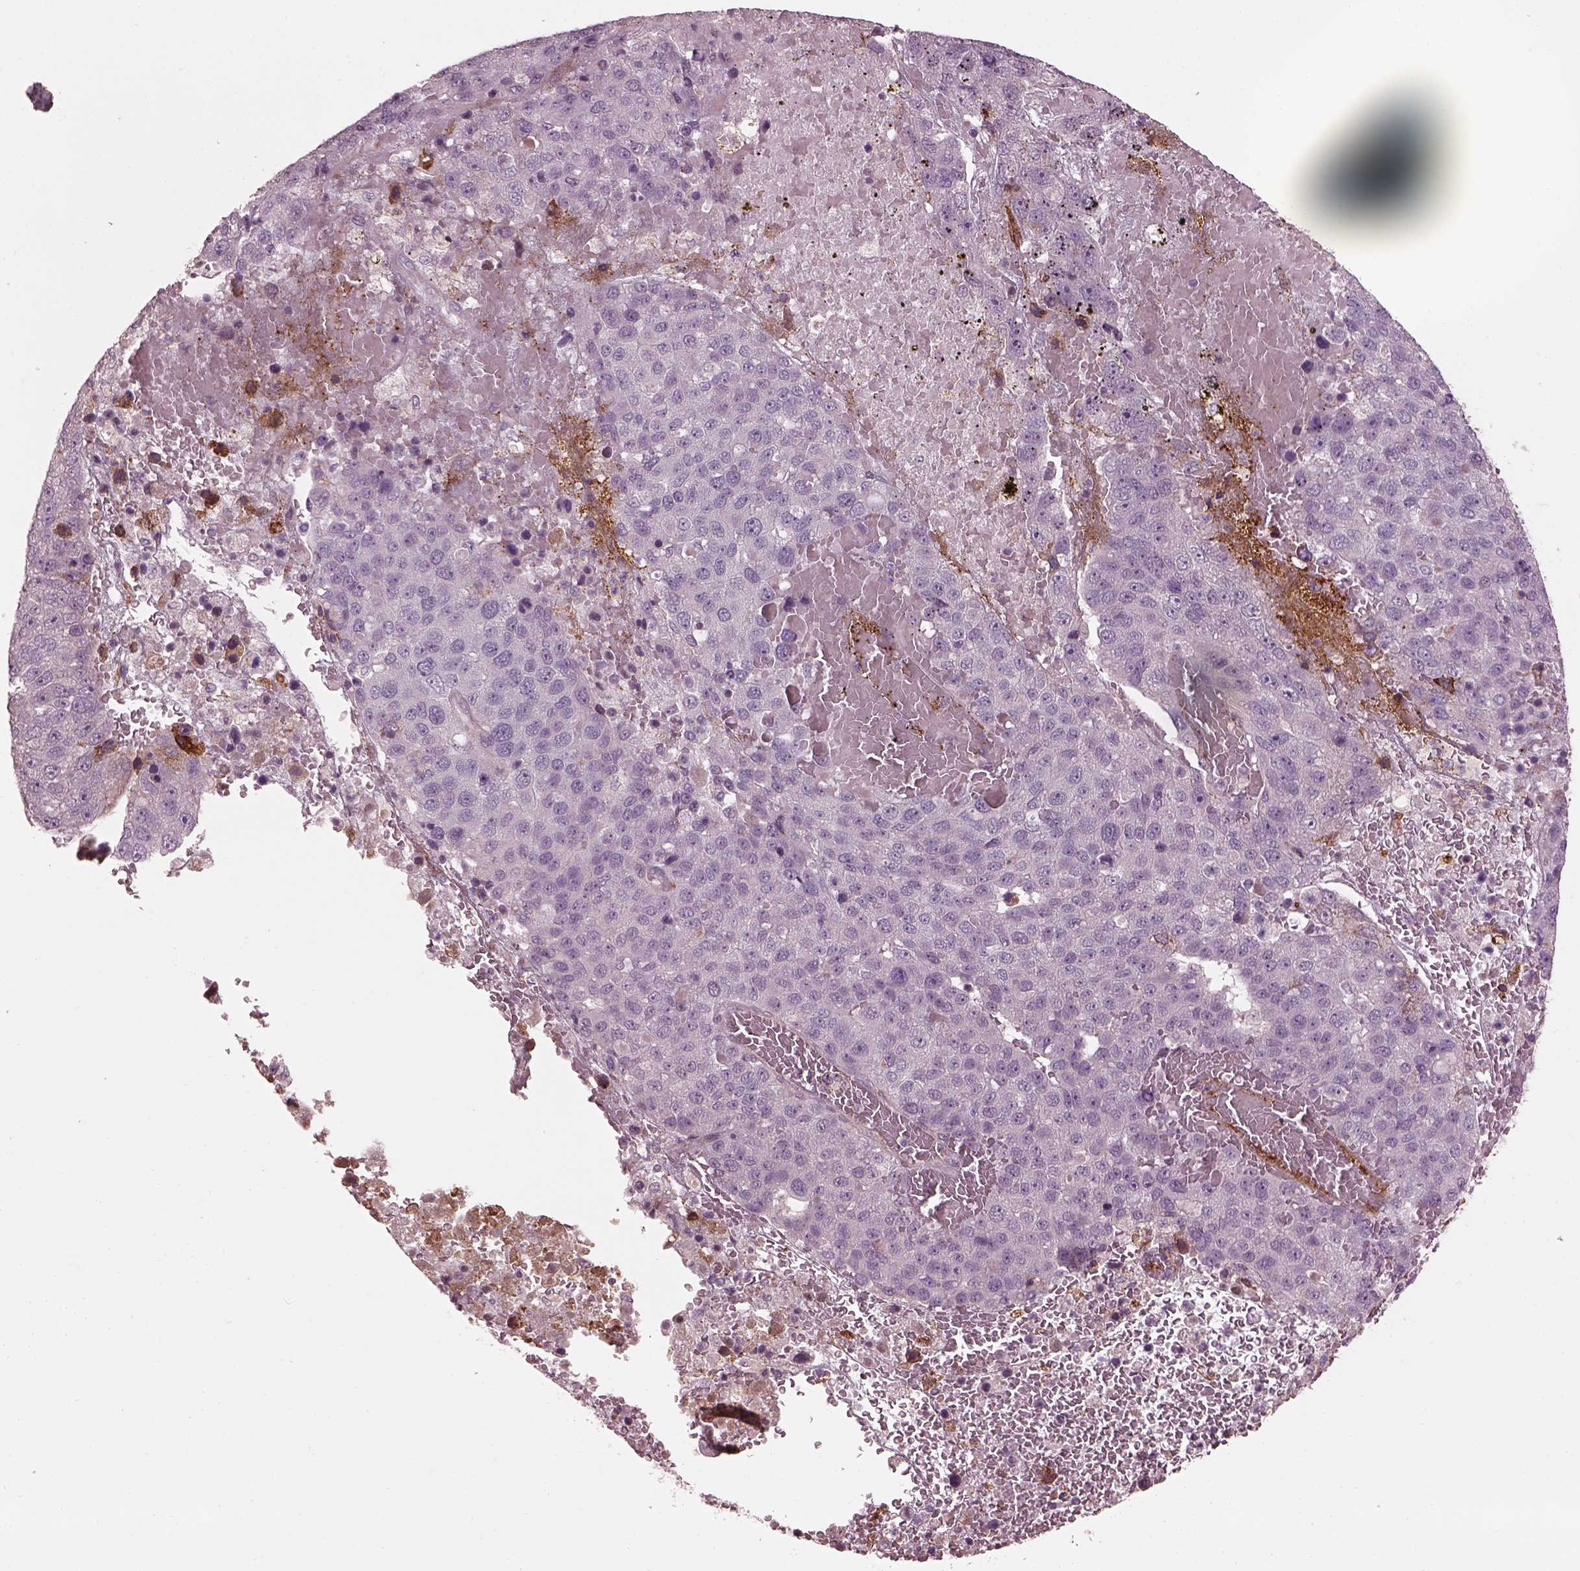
{"staining": {"intensity": "negative", "quantity": "none", "location": "none"}, "tissue": "pancreatic cancer", "cell_type": "Tumor cells", "image_type": "cancer", "snomed": [{"axis": "morphology", "description": "Adenocarcinoma, NOS"}, {"axis": "topography", "description": "Pancreas"}], "caption": "DAB (3,3'-diaminobenzidine) immunohistochemical staining of pancreatic adenocarcinoma displays no significant staining in tumor cells.", "gene": "EFEMP1", "patient": {"sex": "female", "age": 61}}